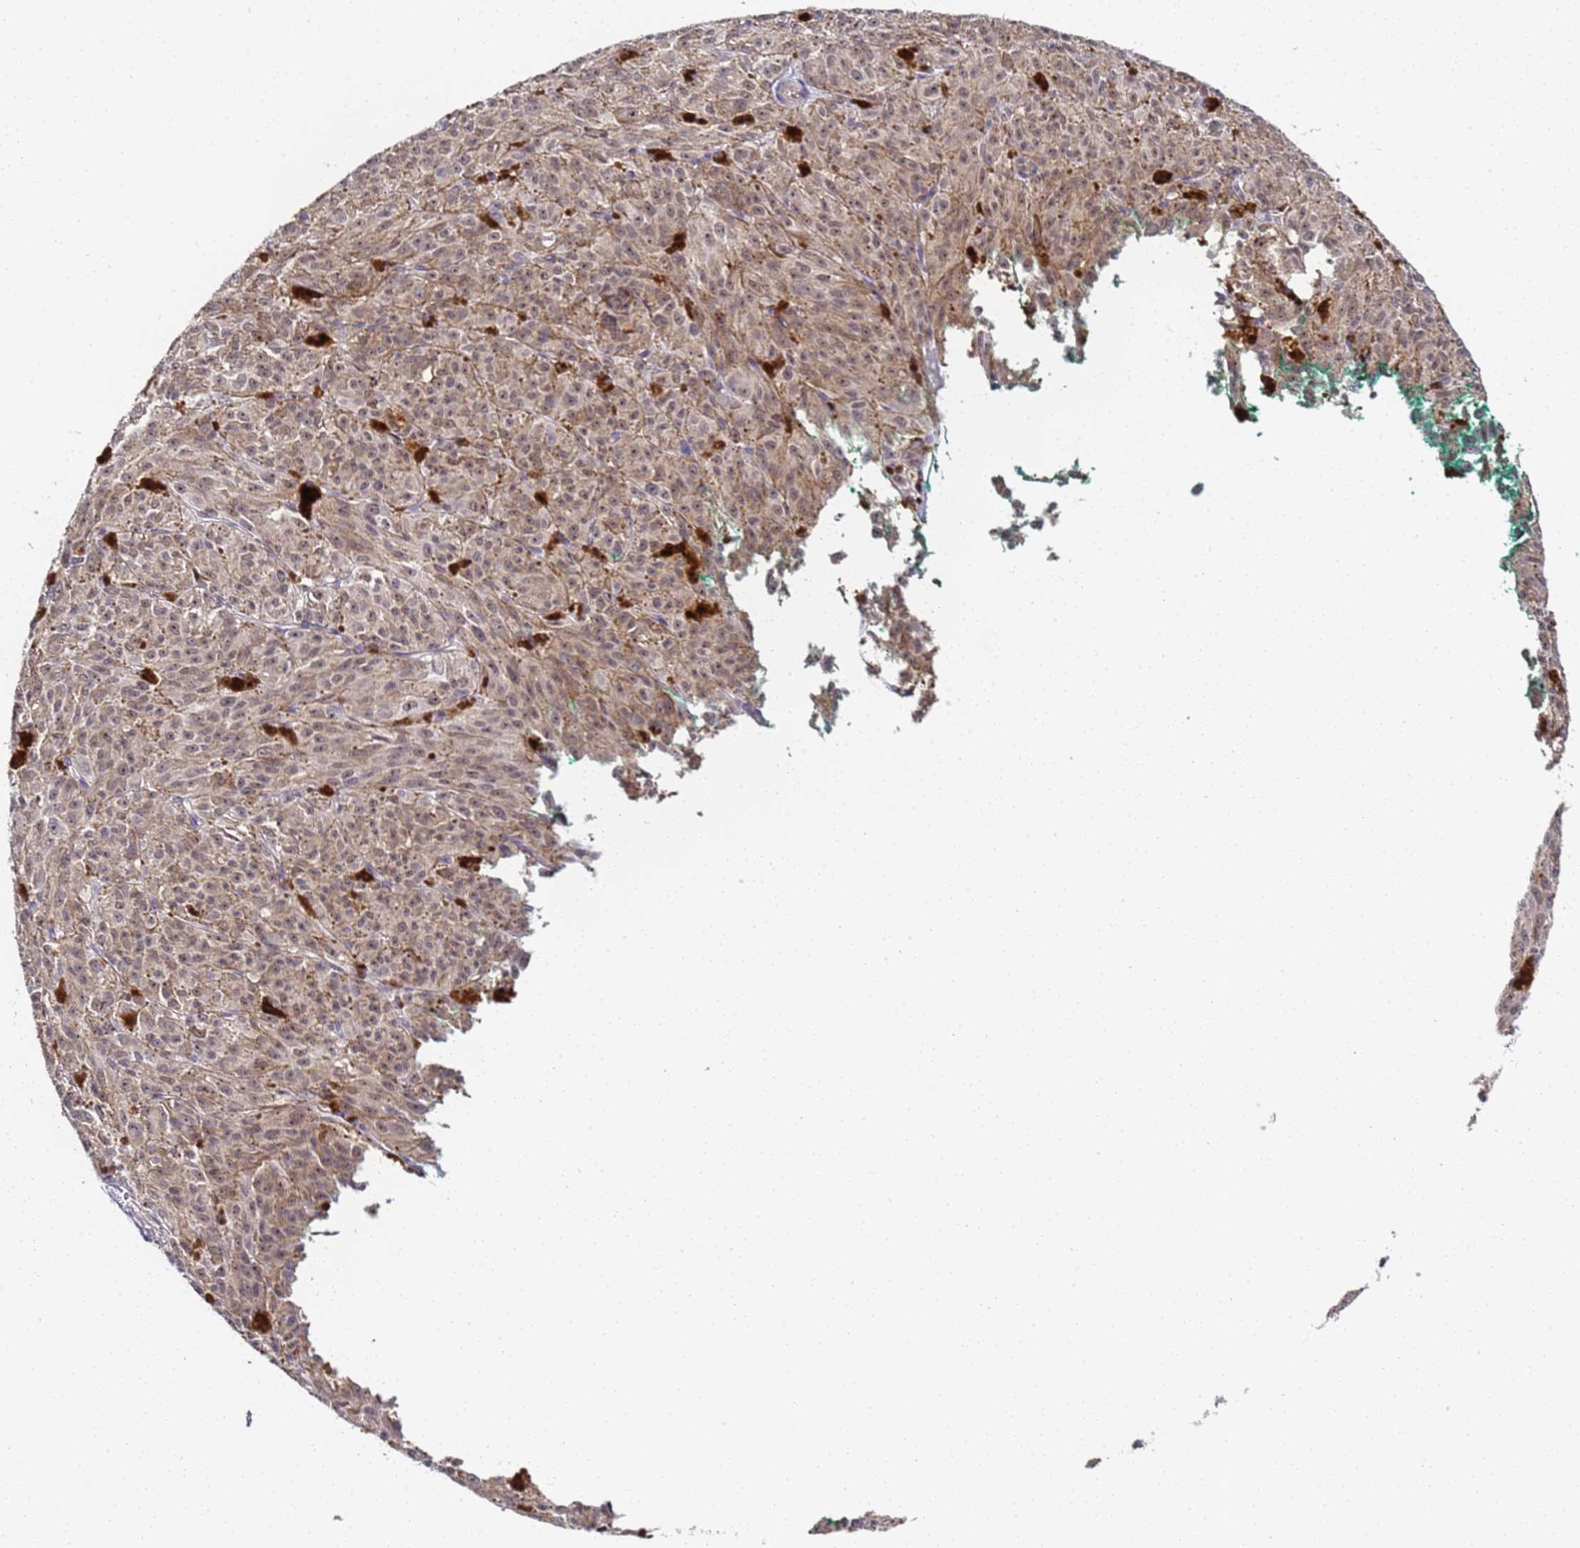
{"staining": {"intensity": "weak", "quantity": ">75%", "location": "cytoplasmic/membranous,nuclear"}, "tissue": "melanoma", "cell_type": "Tumor cells", "image_type": "cancer", "snomed": [{"axis": "morphology", "description": "Malignant melanoma, NOS"}, {"axis": "topography", "description": "Skin"}], "caption": "Protein staining displays weak cytoplasmic/membranous and nuclear staining in approximately >75% of tumor cells in melanoma.", "gene": "LSM3", "patient": {"sex": "female", "age": 52}}